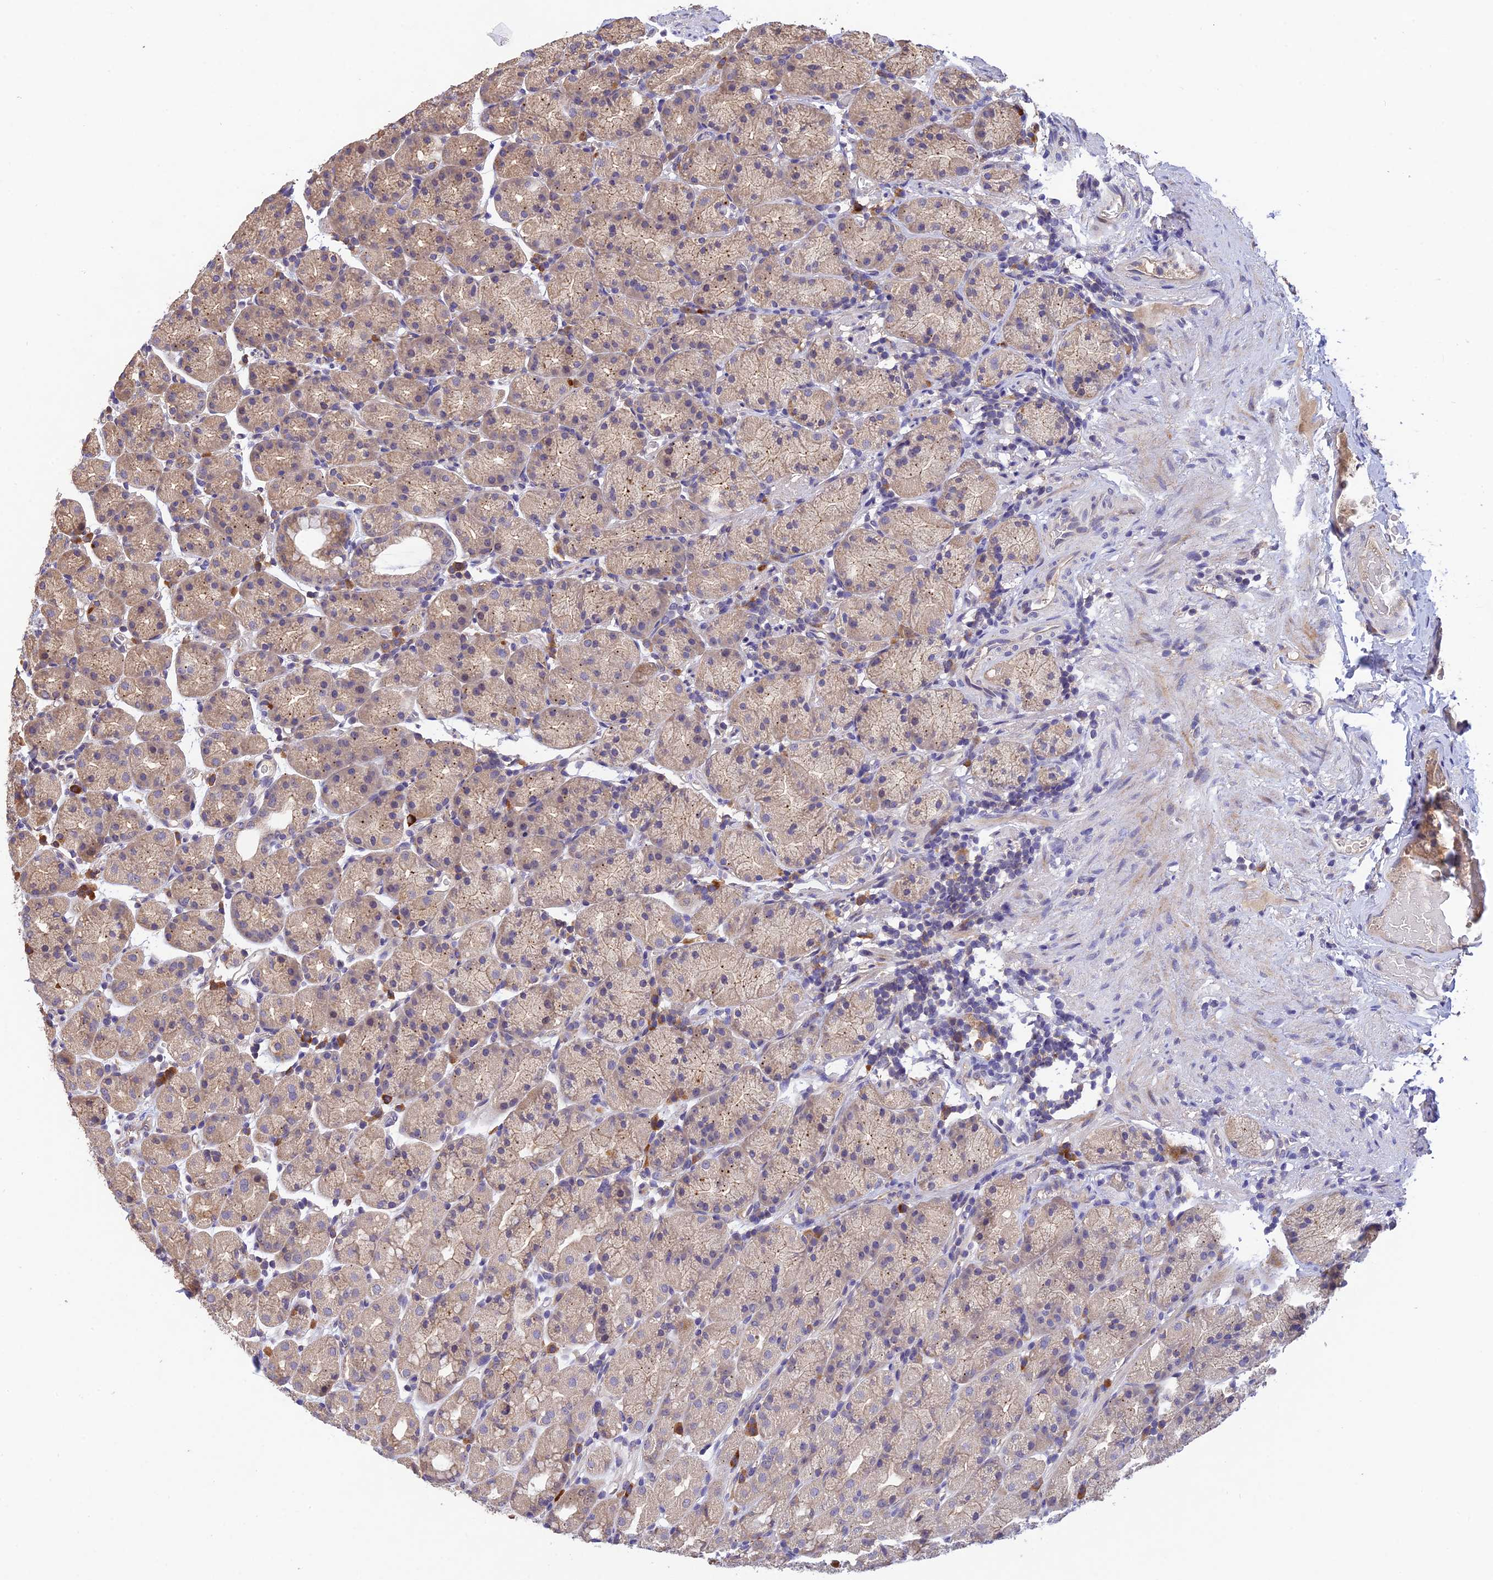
{"staining": {"intensity": "weak", "quantity": ">75%", "location": "cytoplasmic/membranous"}, "tissue": "stomach", "cell_type": "Glandular cells", "image_type": "normal", "snomed": [{"axis": "morphology", "description": "Normal tissue, NOS"}, {"axis": "topography", "description": "Stomach, upper"}], "caption": "Protein expression by IHC exhibits weak cytoplasmic/membranous expression in about >75% of glandular cells in unremarkable stomach.", "gene": "DENND5B", "patient": {"sex": "male", "age": 68}}